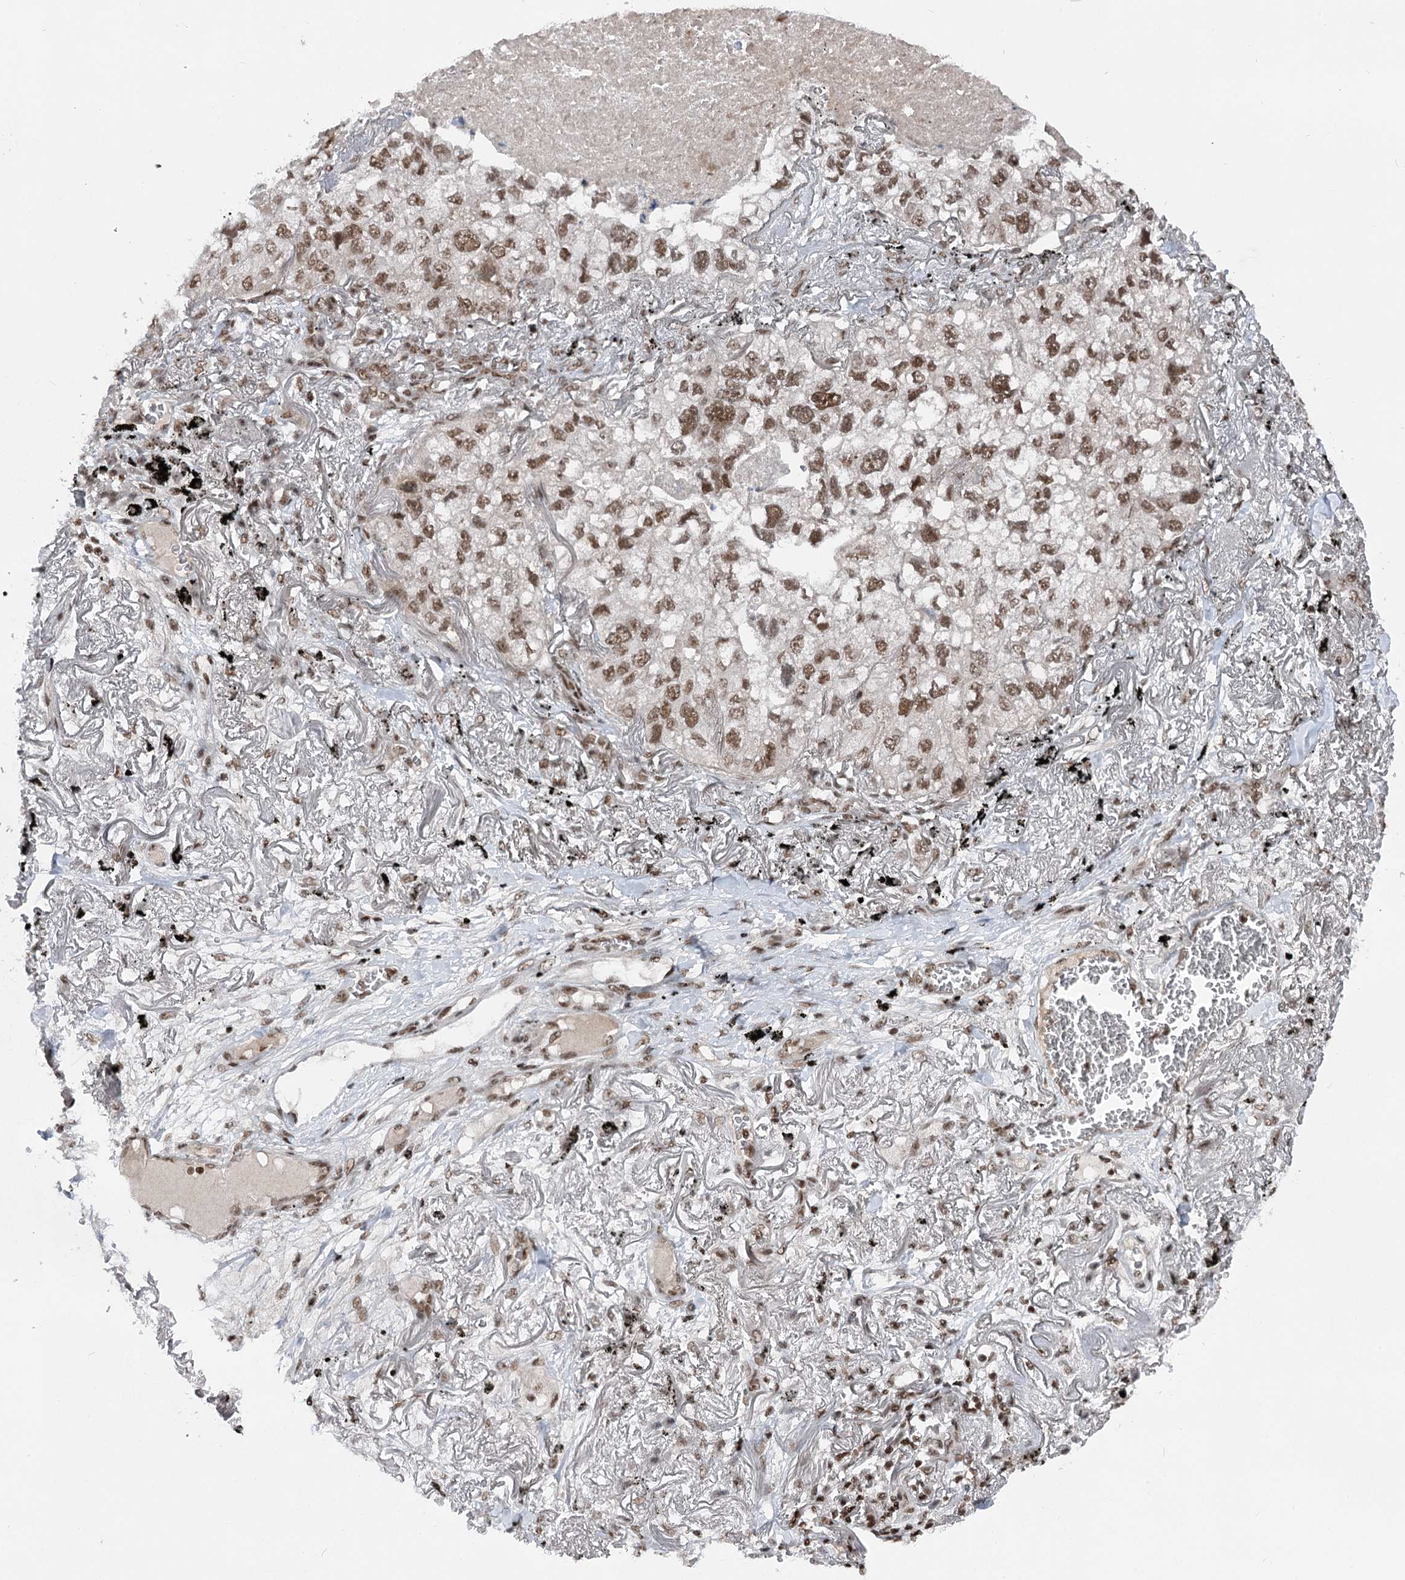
{"staining": {"intensity": "moderate", "quantity": ">75%", "location": "nuclear"}, "tissue": "lung cancer", "cell_type": "Tumor cells", "image_type": "cancer", "snomed": [{"axis": "morphology", "description": "Adenocarcinoma, NOS"}, {"axis": "topography", "description": "Lung"}], "caption": "IHC of lung cancer (adenocarcinoma) displays medium levels of moderate nuclear expression in about >75% of tumor cells. (IHC, brightfield microscopy, high magnification).", "gene": "CGGBP1", "patient": {"sex": "male", "age": 65}}